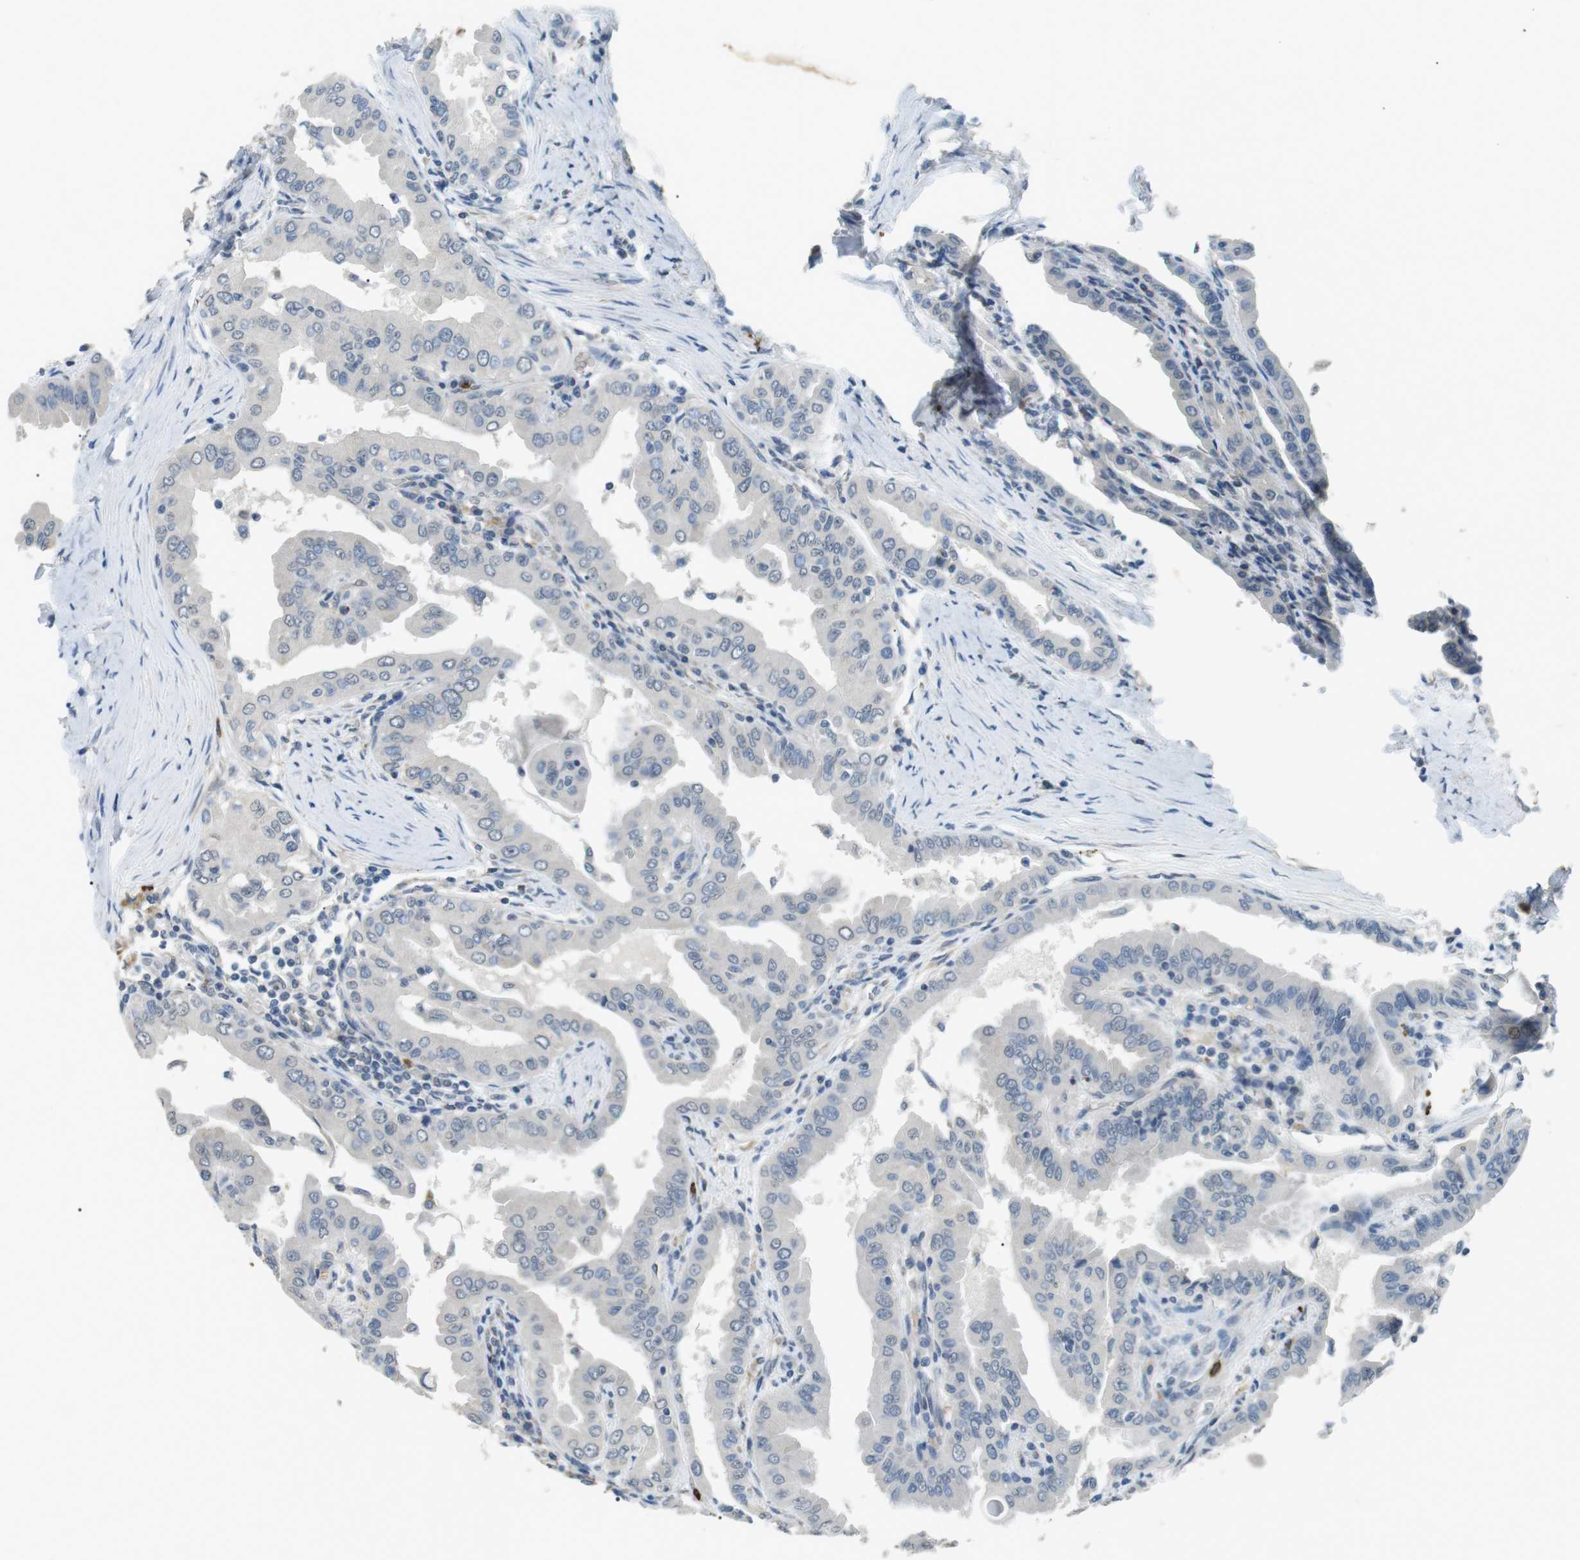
{"staining": {"intensity": "negative", "quantity": "none", "location": "none"}, "tissue": "thyroid cancer", "cell_type": "Tumor cells", "image_type": "cancer", "snomed": [{"axis": "morphology", "description": "Papillary adenocarcinoma, NOS"}, {"axis": "topography", "description": "Thyroid gland"}], "caption": "IHC micrograph of neoplastic tissue: human thyroid cancer stained with DAB (3,3'-diaminobenzidine) shows no significant protein positivity in tumor cells.", "gene": "GZMM", "patient": {"sex": "male", "age": 33}}